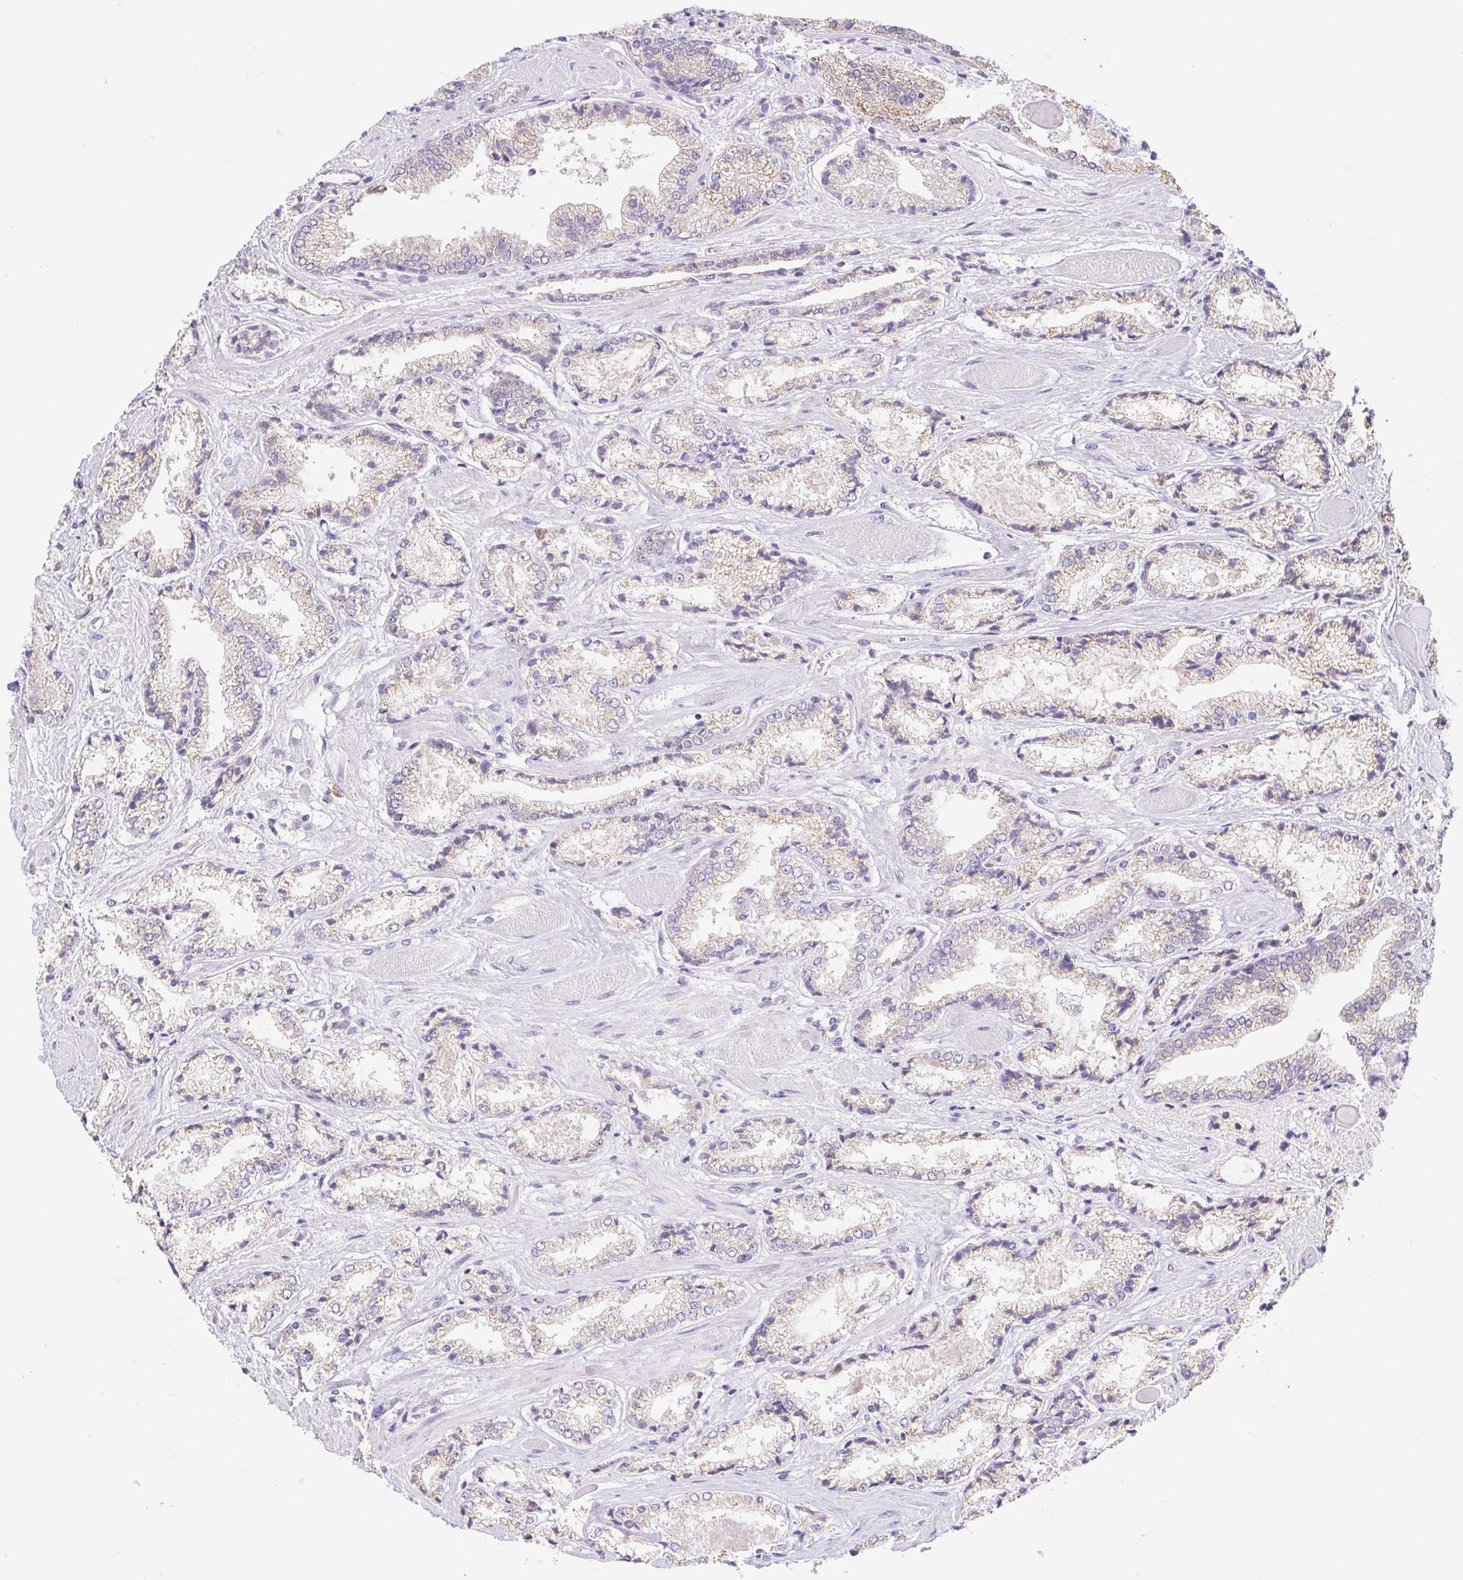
{"staining": {"intensity": "moderate", "quantity": "<25%", "location": "cytoplasmic/membranous"}, "tissue": "prostate cancer", "cell_type": "Tumor cells", "image_type": "cancer", "snomed": [{"axis": "morphology", "description": "Adenocarcinoma, High grade"}, {"axis": "topography", "description": "Prostate"}], "caption": "Moderate cytoplasmic/membranous positivity is appreciated in approximately <25% of tumor cells in prostate cancer.", "gene": "FKBP6", "patient": {"sex": "male", "age": 64}}